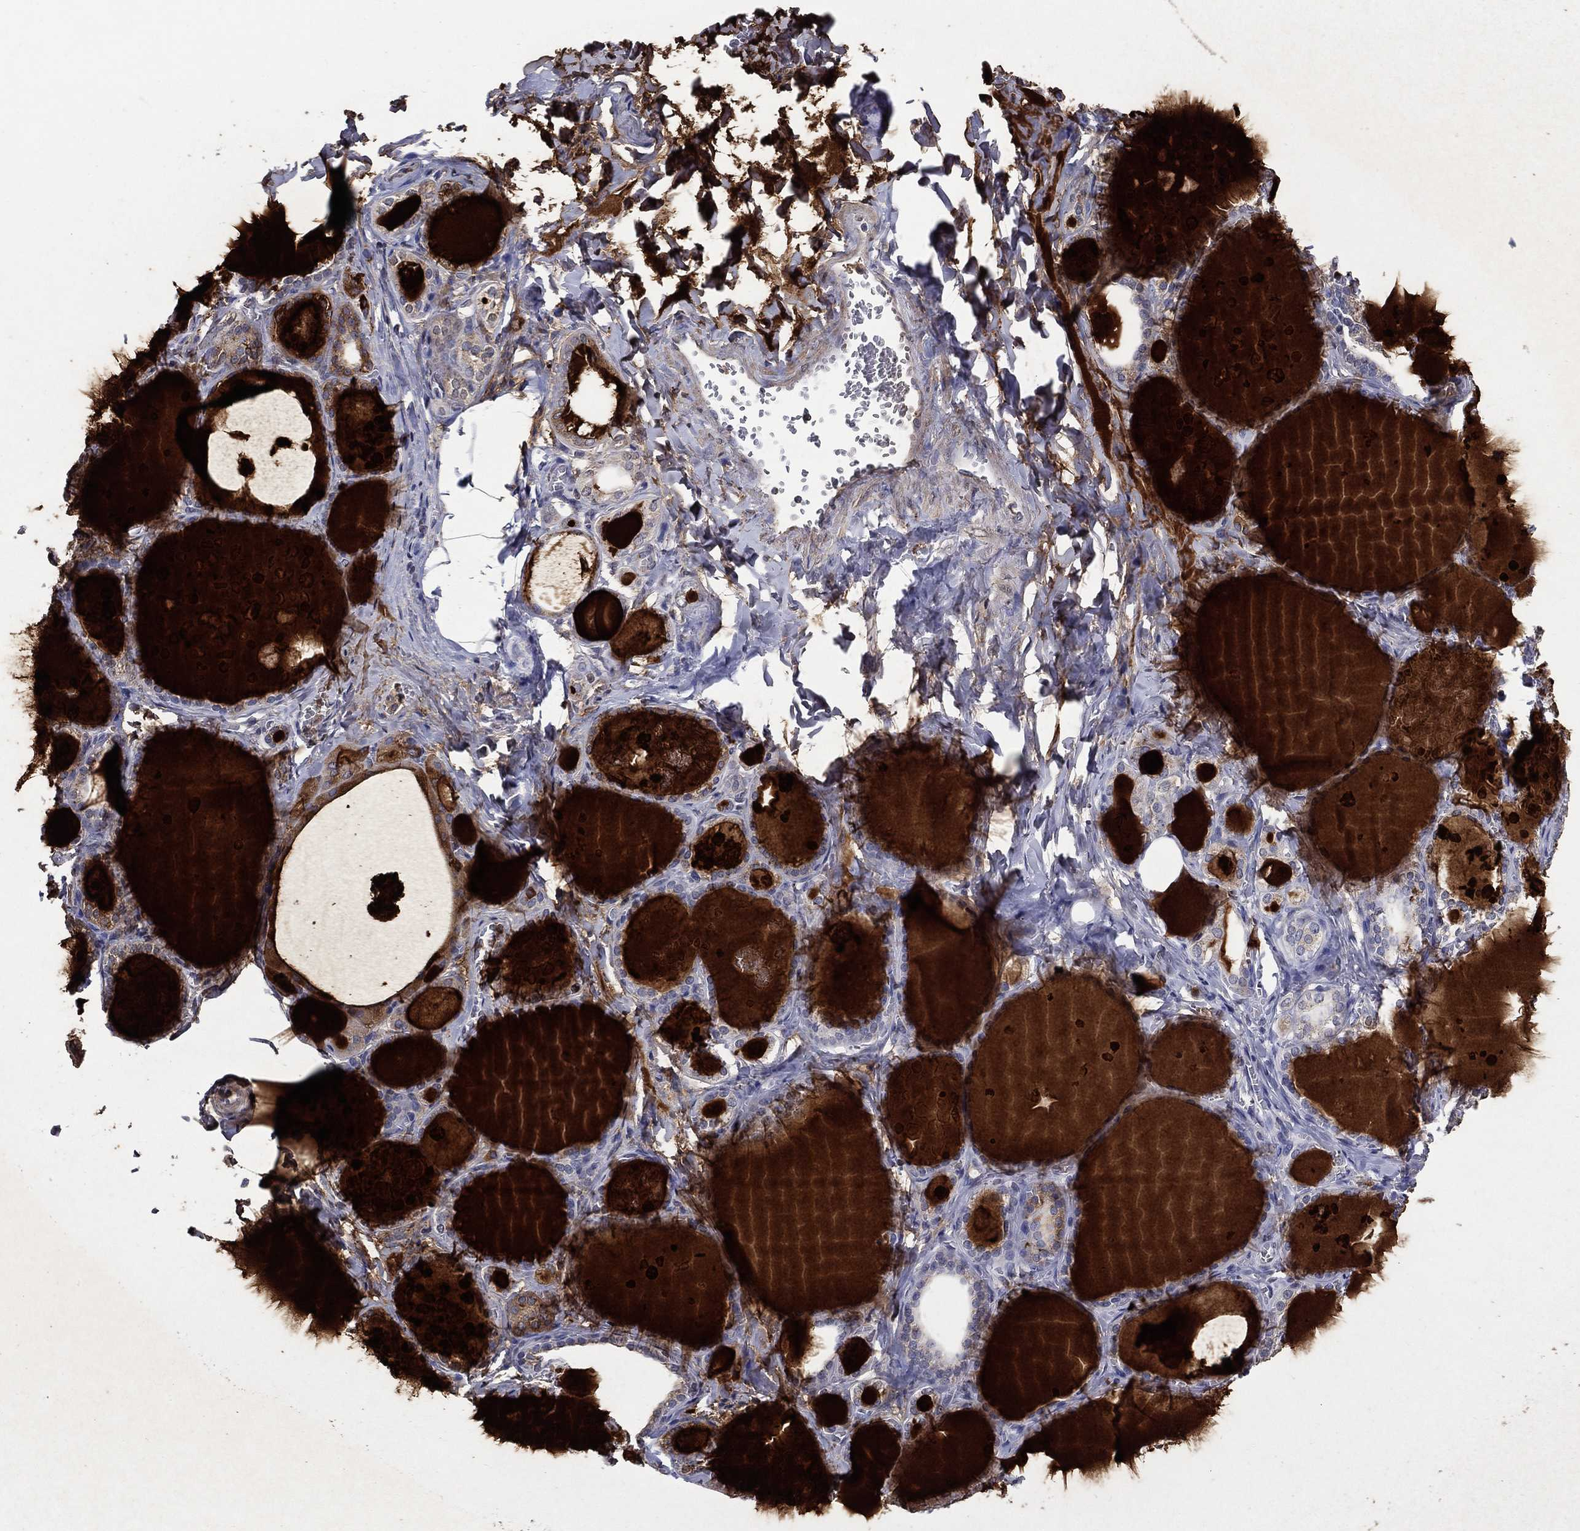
{"staining": {"intensity": "negative", "quantity": "none", "location": "none"}, "tissue": "thyroid gland", "cell_type": "Glandular cells", "image_type": "normal", "snomed": [{"axis": "morphology", "description": "Normal tissue, NOS"}, {"axis": "topography", "description": "Thyroid gland"}], "caption": "Thyroid gland was stained to show a protein in brown. There is no significant expression in glandular cells. (Immunohistochemistry (ihc), brightfield microscopy, high magnification).", "gene": "GPR183", "patient": {"sex": "female", "age": 56}}